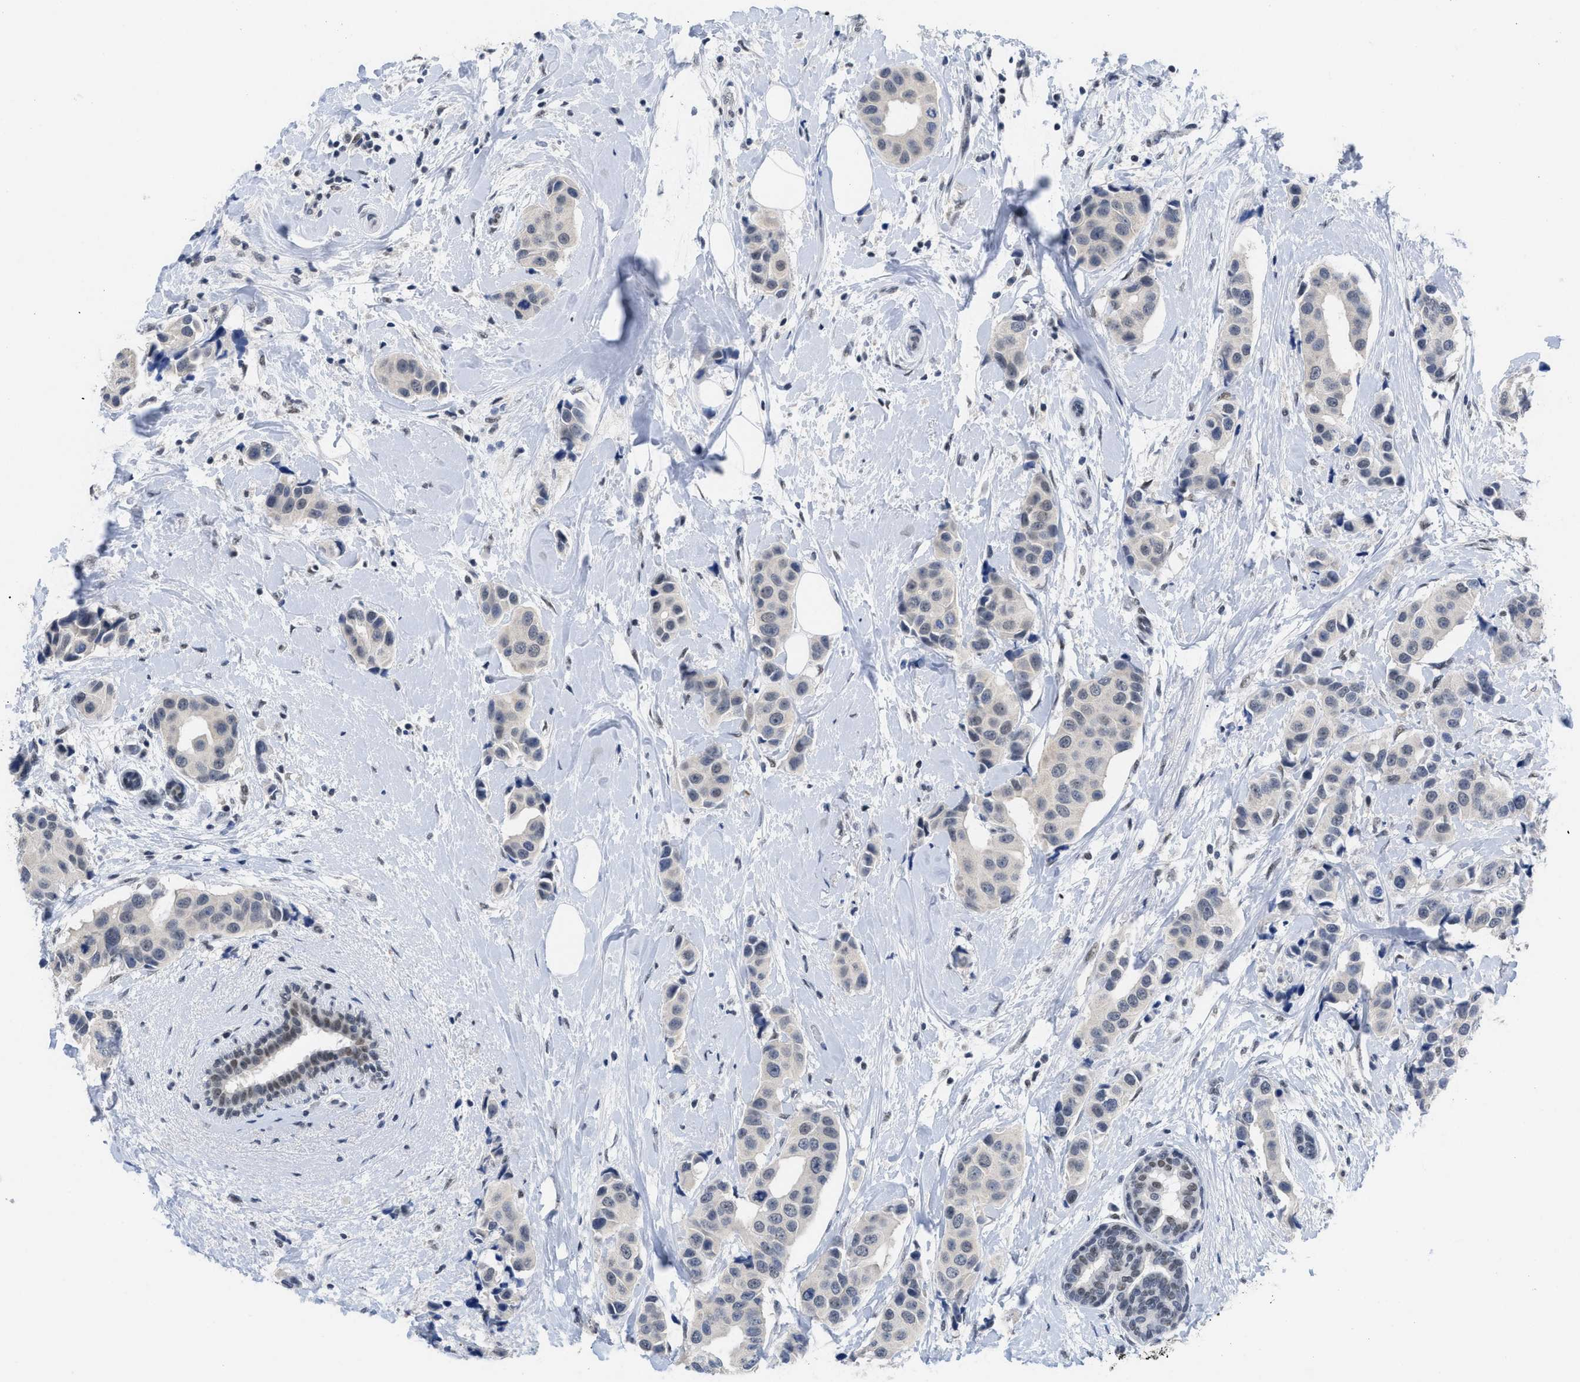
{"staining": {"intensity": "negative", "quantity": "none", "location": "none"}, "tissue": "breast cancer", "cell_type": "Tumor cells", "image_type": "cancer", "snomed": [{"axis": "morphology", "description": "Normal tissue, NOS"}, {"axis": "morphology", "description": "Duct carcinoma"}, {"axis": "topography", "description": "Breast"}], "caption": "DAB immunohistochemical staining of human breast cancer (invasive ductal carcinoma) displays no significant staining in tumor cells.", "gene": "GGNBP2", "patient": {"sex": "female", "age": 39}}